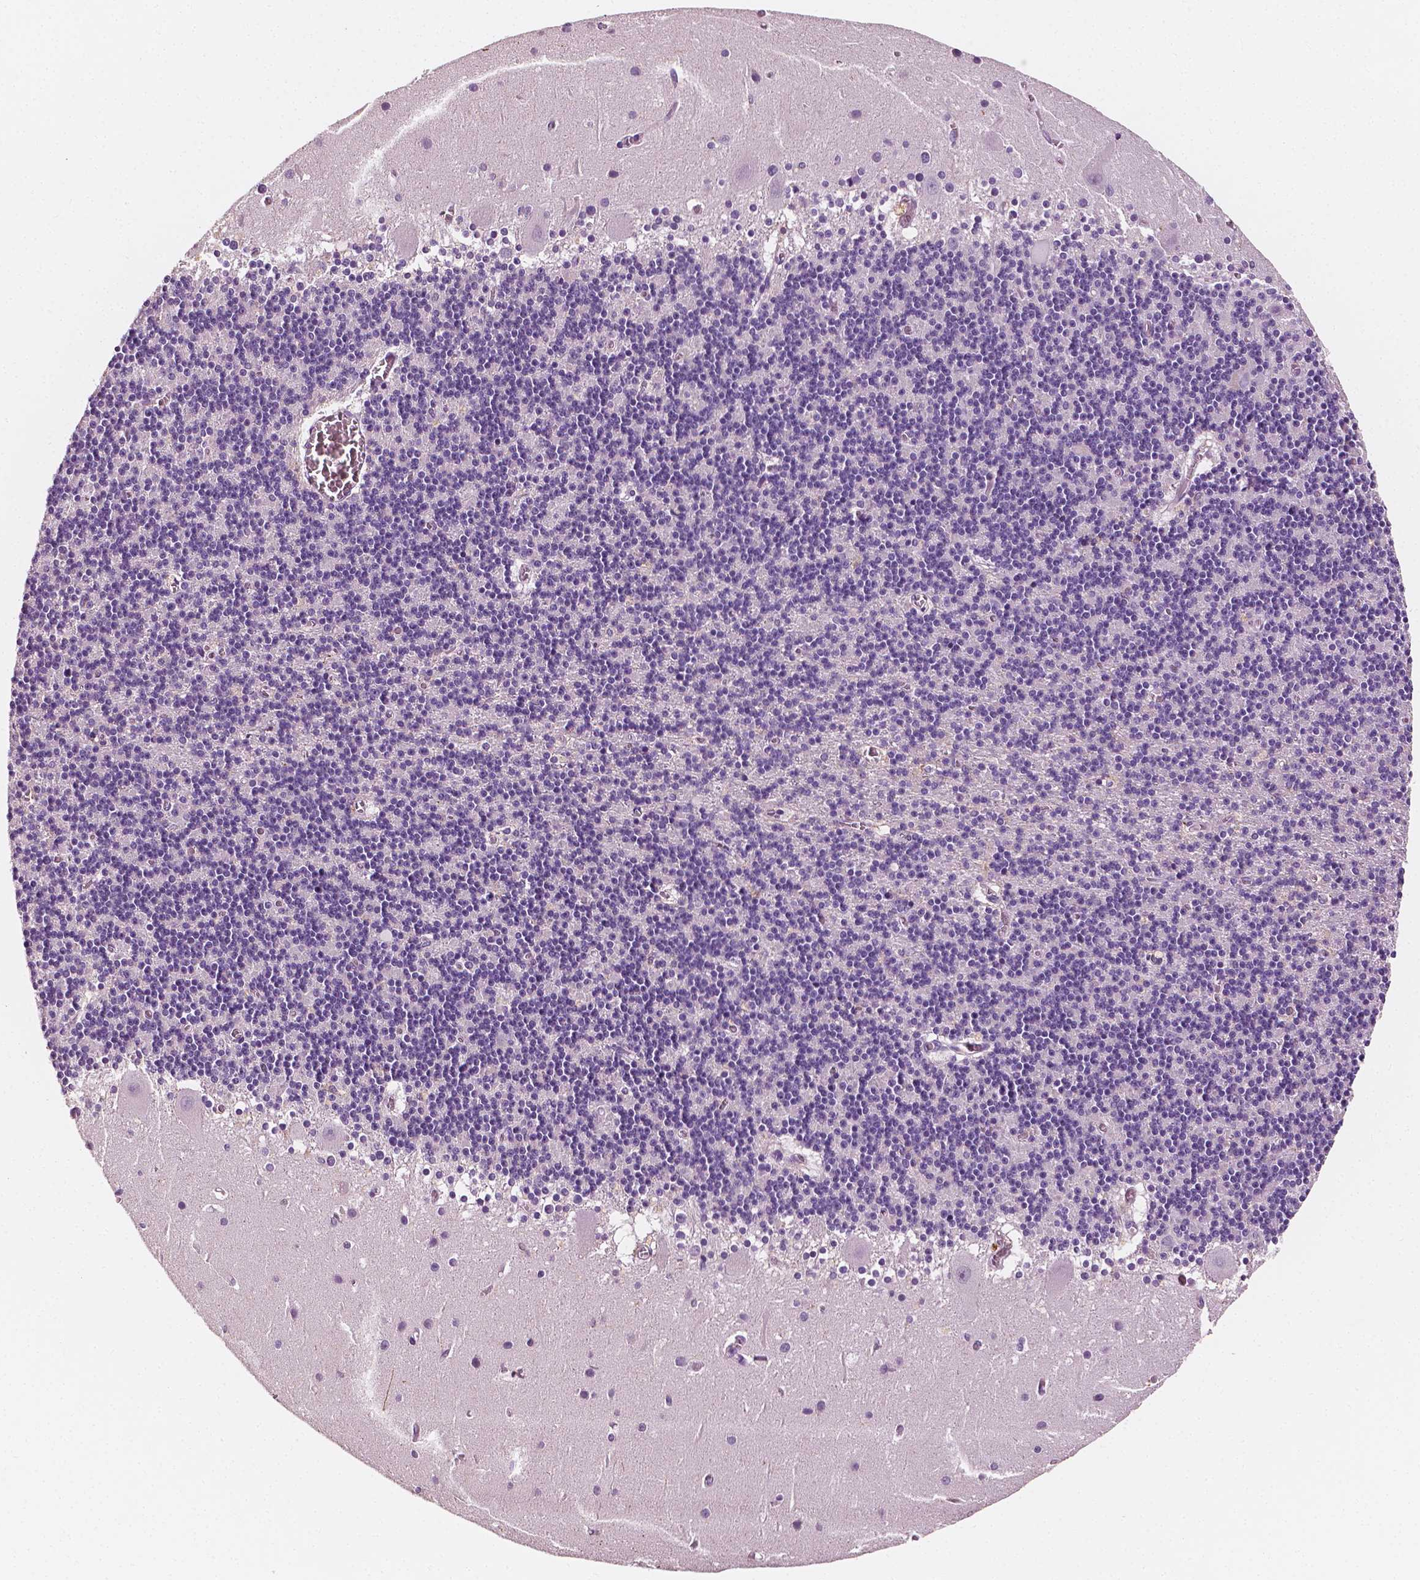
{"staining": {"intensity": "negative", "quantity": "none", "location": "none"}, "tissue": "cerebellum", "cell_type": "Cells in granular layer", "image_type": "normal", "snomed": [{"axis": "morphology", "description": "Normal tissue, NOS"}, {"axis": "topography", "description": "Cerebellum"}], "caption": "DAB (3,3'-diaminobenzidine) immunohistochemical staining of benign human cerebellum demonstrates no significant expression in cells in granular layer. Nuclei are stained in blue.", "gene": "PTPRC", "patient": {"sex": "male", "age": 70}}